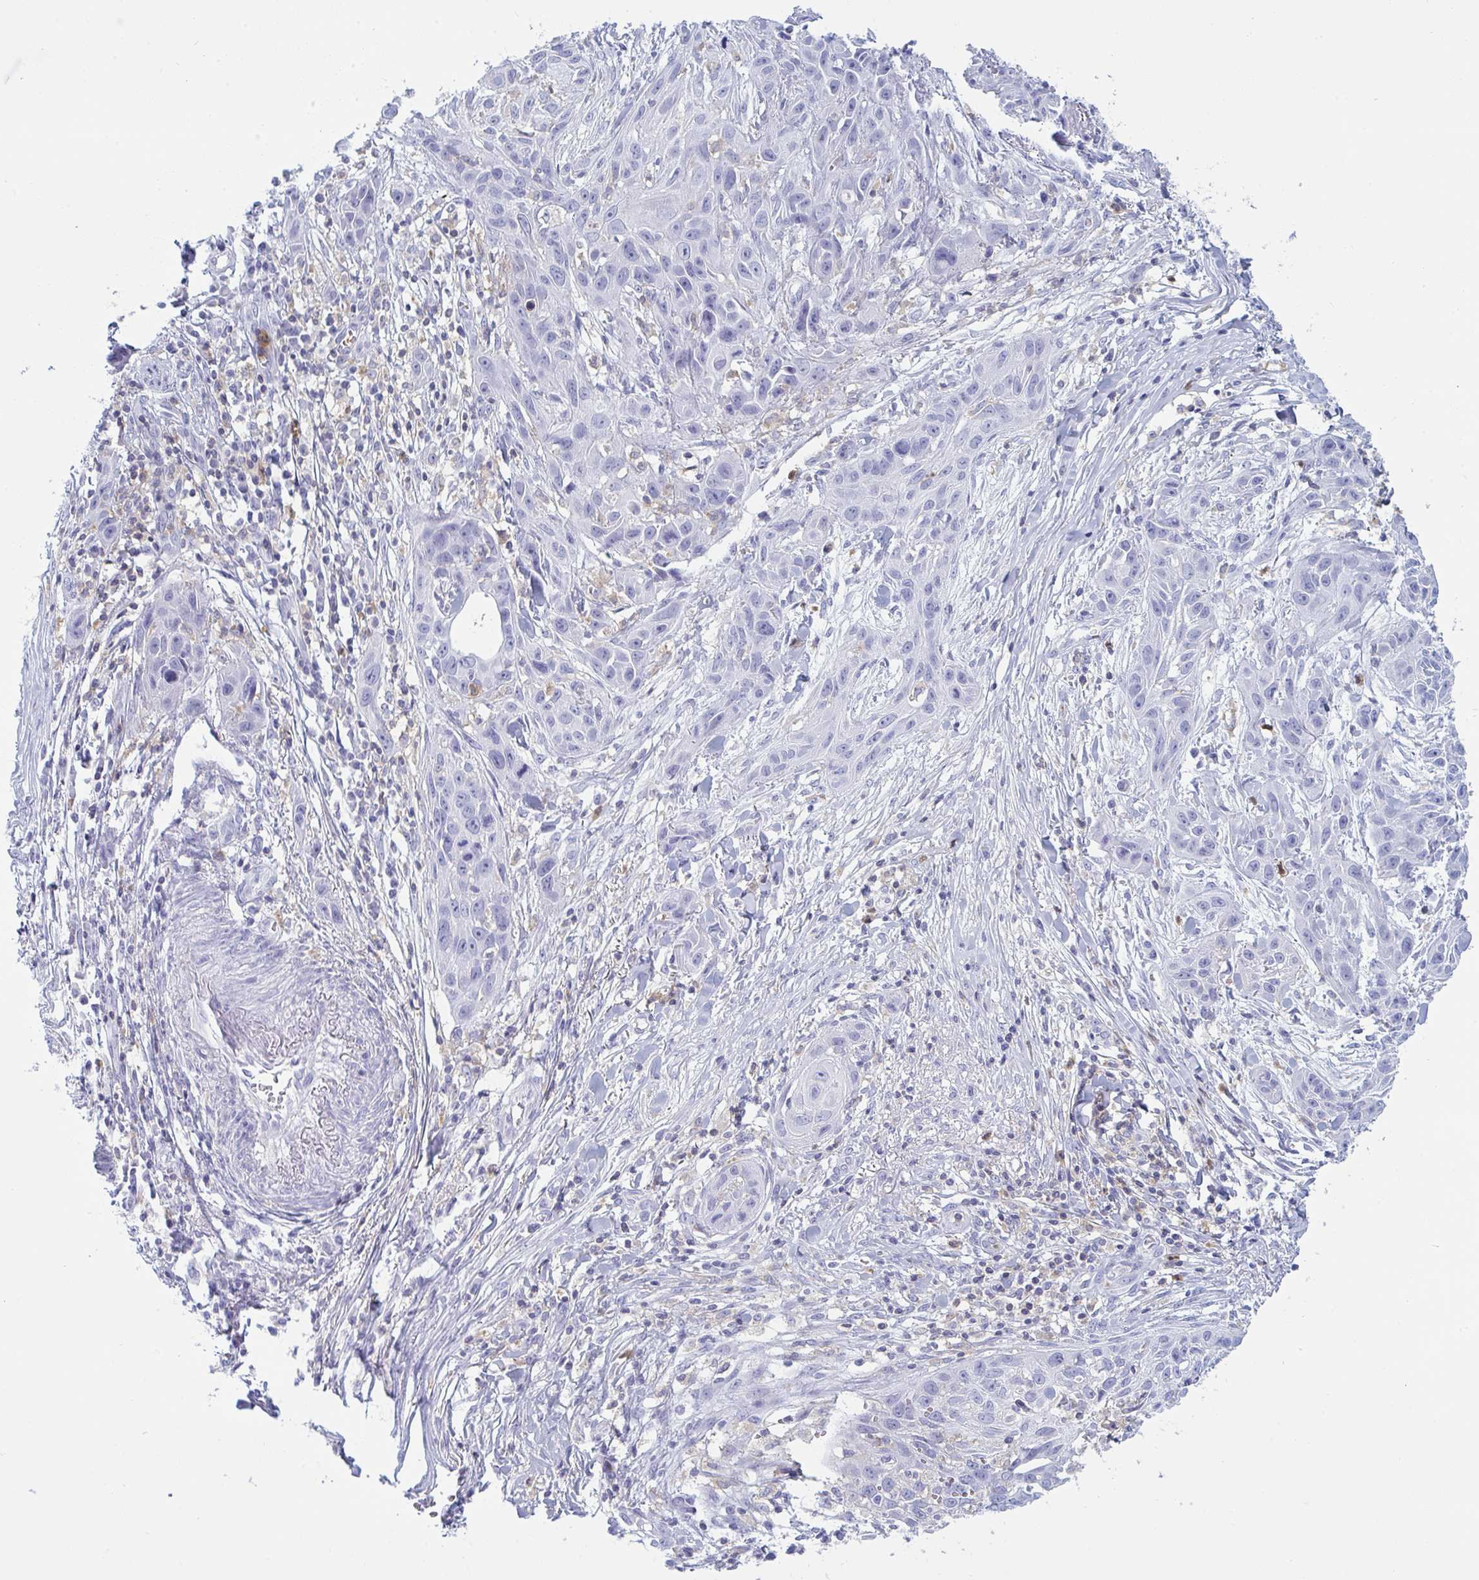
{"staining": {"intensity": "negative", "quantity": "none", "location": "none"}, "tissue": "skin cancer", "cell_type": "Tumor cells", "image_type": "cancer", "snomed": [{"axis": "morphology", "description": "Squamous cell carcinoma, NOS"}, {"axis": "topography", "description": "Skin"}, {"axis": "topography", "description": "Vulva"}], "caption": "An immunohistochemistry (IHC) micrograph of squamous cell carcinoma (skin) is shown. There is no staining in tumor cells of squamous cell carcinoma (skin). Brightfield microscopy of immunohistochemistry (IHC) stained with DAB (brown) and hematoxylin (blue), captured at high magnification.", "gene": "MYO1F", "patient": {"sex": "female", "age": 83}}